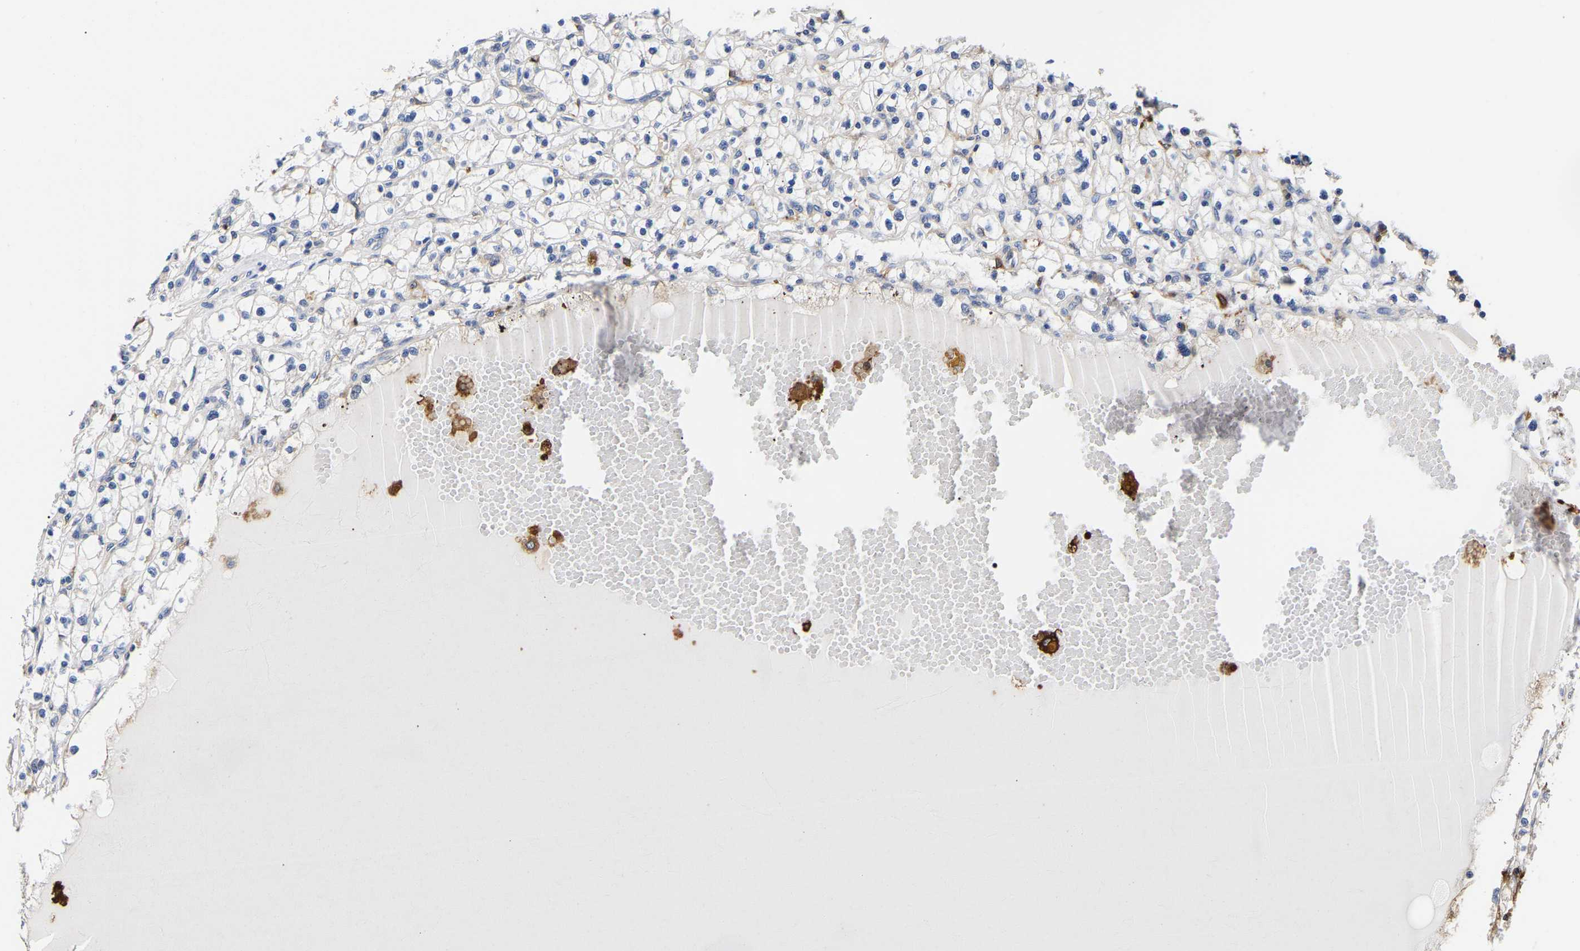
{"staining": {"intensity": "negative", "quantity": "none", "location": "none"}, "tissue": "renal cancer", "cell_type": "Tumor cells", "image_type": "cancer", "snomed": [{"axis": "morphology", "description": "Adenocarcinoma, NOS"}, {"axis": "topography", "description": "Kidney"}], "caption": "High magnification brightfield microscopy of renal adenocarcinoma stained with DAB (brown) and counterstained with hematoxylin (blue): tumor cells show no significant staining.", "gene": "CCDC6", "patient": {"sex": "male", "age": 56}}